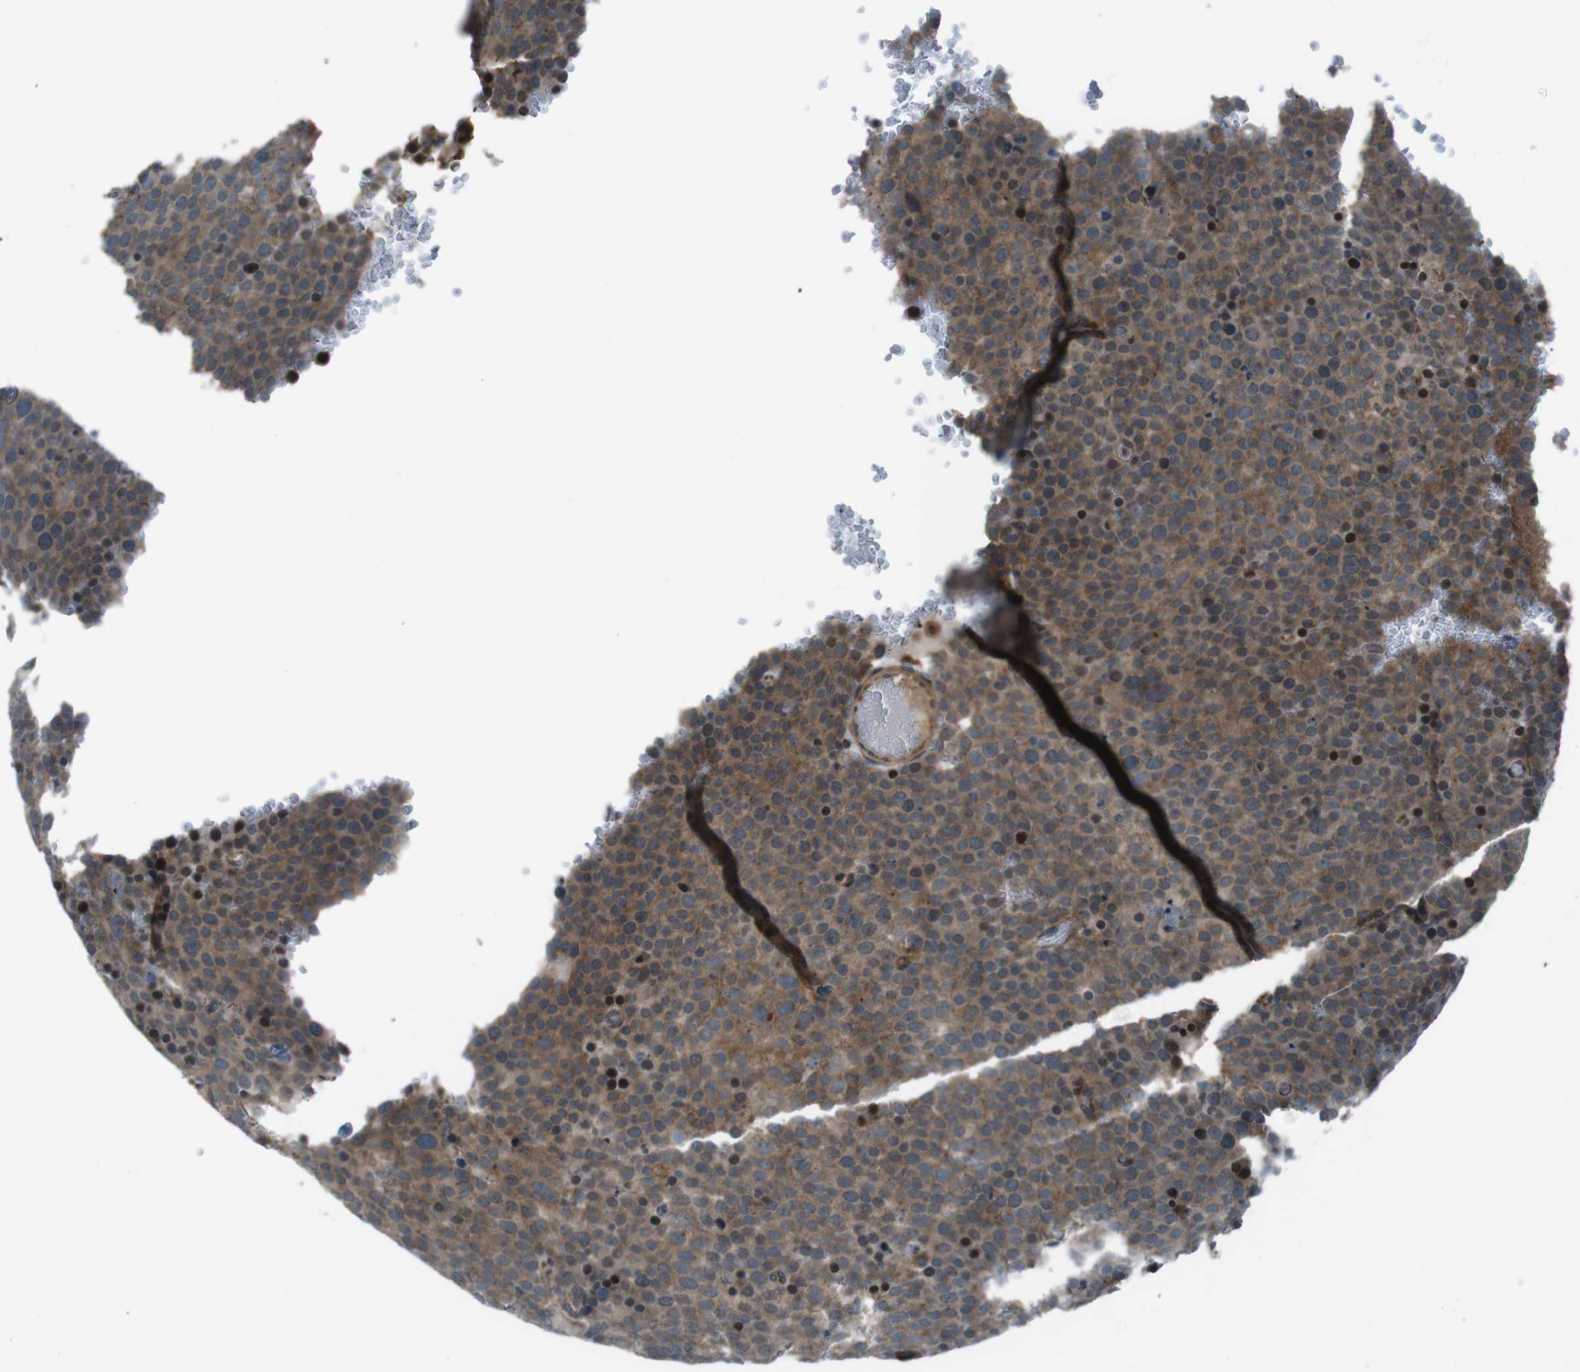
{"staining": {"intensity": "moderate", "quantity": ">75%", "location": "cytoplasmic/membranous"}, "tissue": "testis cancer", "cell_type": "Tumor cells", "image_type": "cancer", "snomed": [{"axis": "morphology", "description": "Seminoma, NOS"}, {"axis": "topography", "description": "Testis"}], "caption": "Immunohistochemical staining of testis cancer reveals medium levels of moderate cytoplasmic/membranous protein positivity in about >75% of tumor cells. The staining was performed using DAB (3,3'-diaminobenzidine) to visualize the protein expression in brown, while the nuclei were stained in blue with hematoxylin (Magnification: 20x).", "gene": "SLC27A4", "patient": {"sex": "male", "age": 71}}